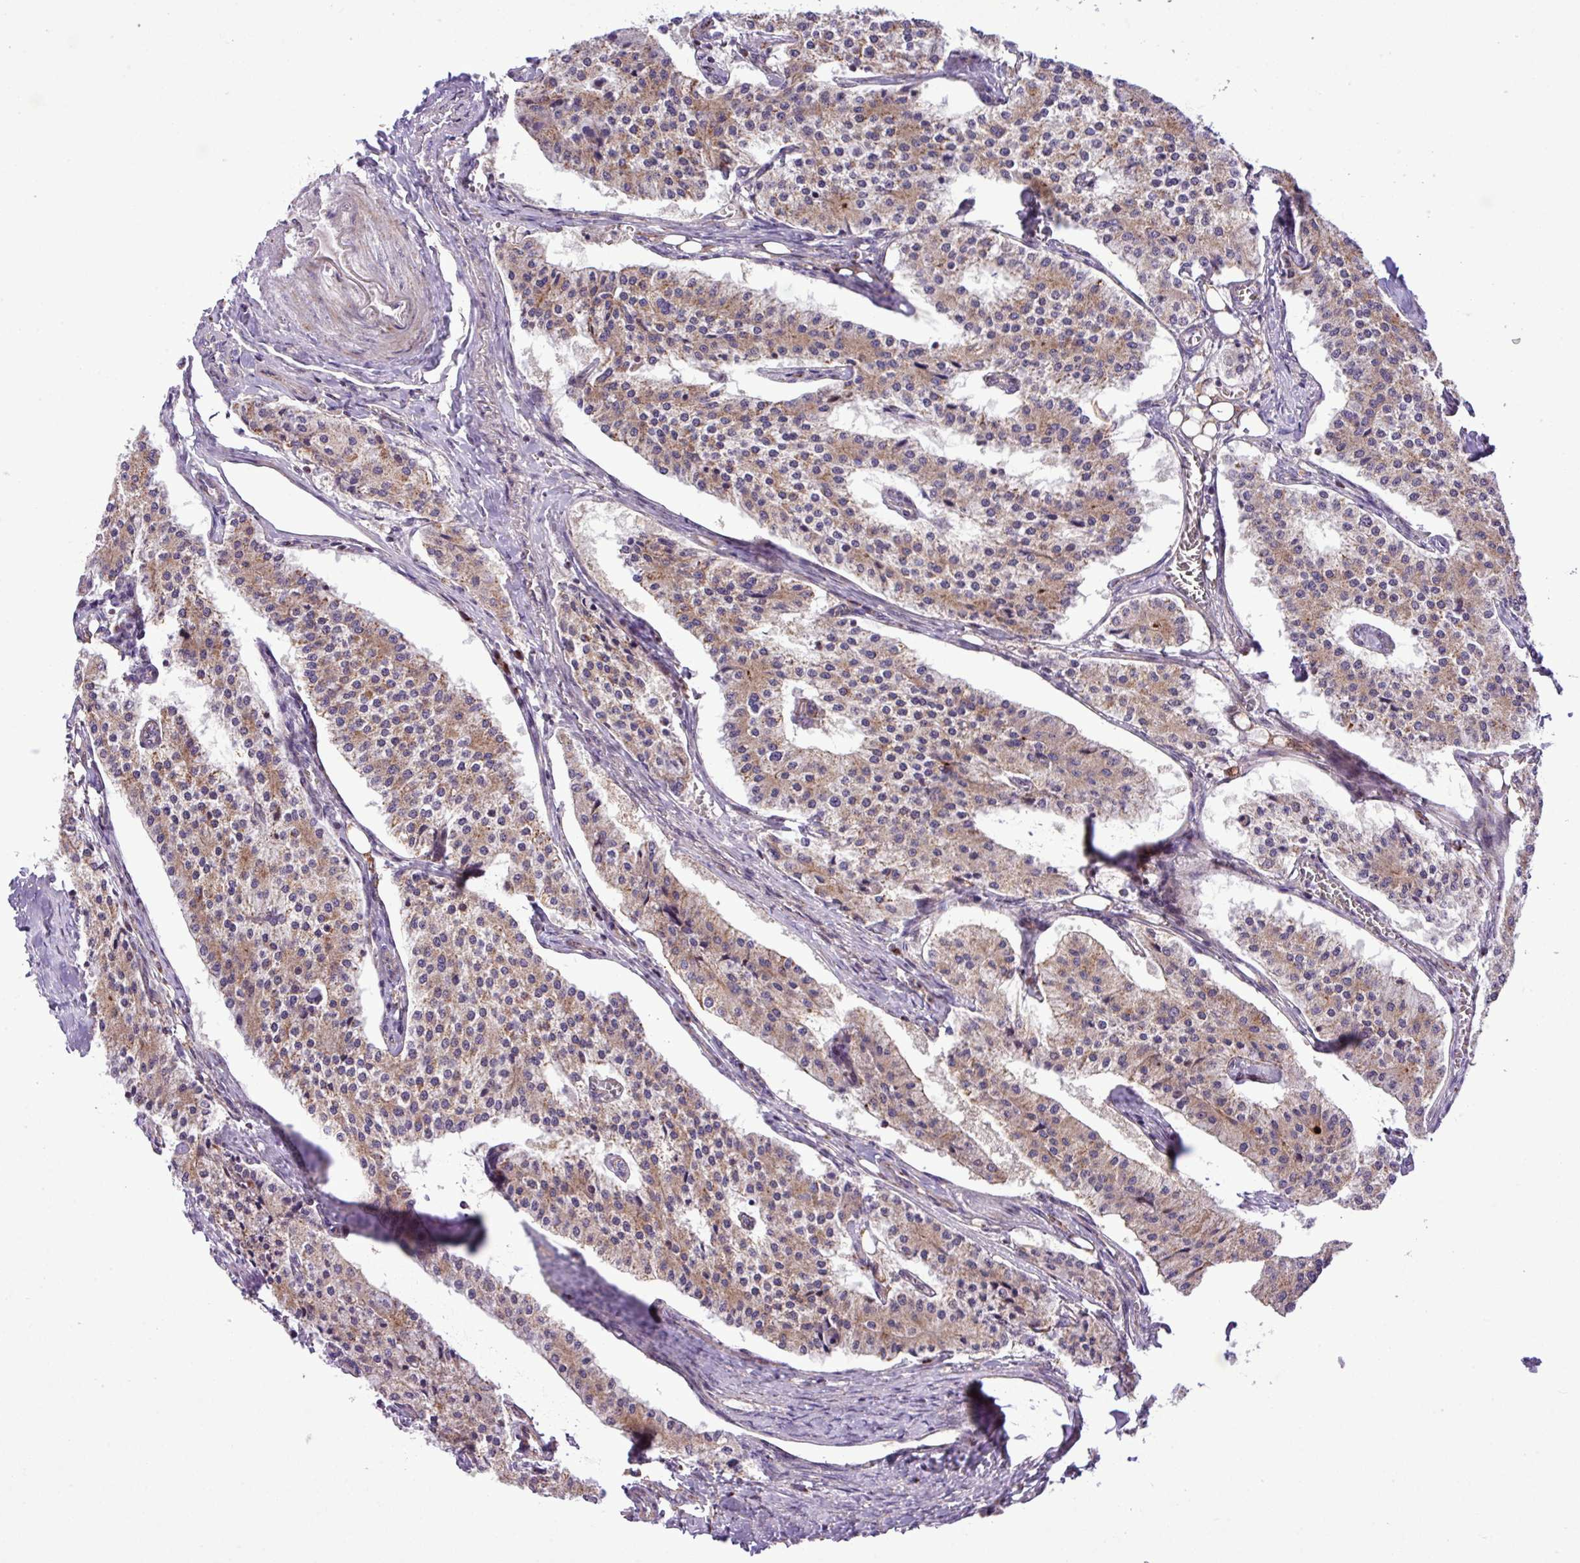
{"staining": {"intensity": "moderate", "quantity": ">75%", "location": "cytoplasmic/membranous"}, "tissue": "carcinoid", "cell_type": "Tumor cells", "image_type": "cancer", "snomed": [{"axis": "morphology", "description": "Carcinoid, malignant, NOS"}, {"axis": "topography", "description": "Colon"}], "caption": "Carcinoid (malignant) was stained to show a protein in brown. There is medium levels of moderate cytoplasmic/membranous positivity in approximately >75% of tumor cells.", "gene": "B3GNT9", "patient": {"sex": "female", "age": 52}}